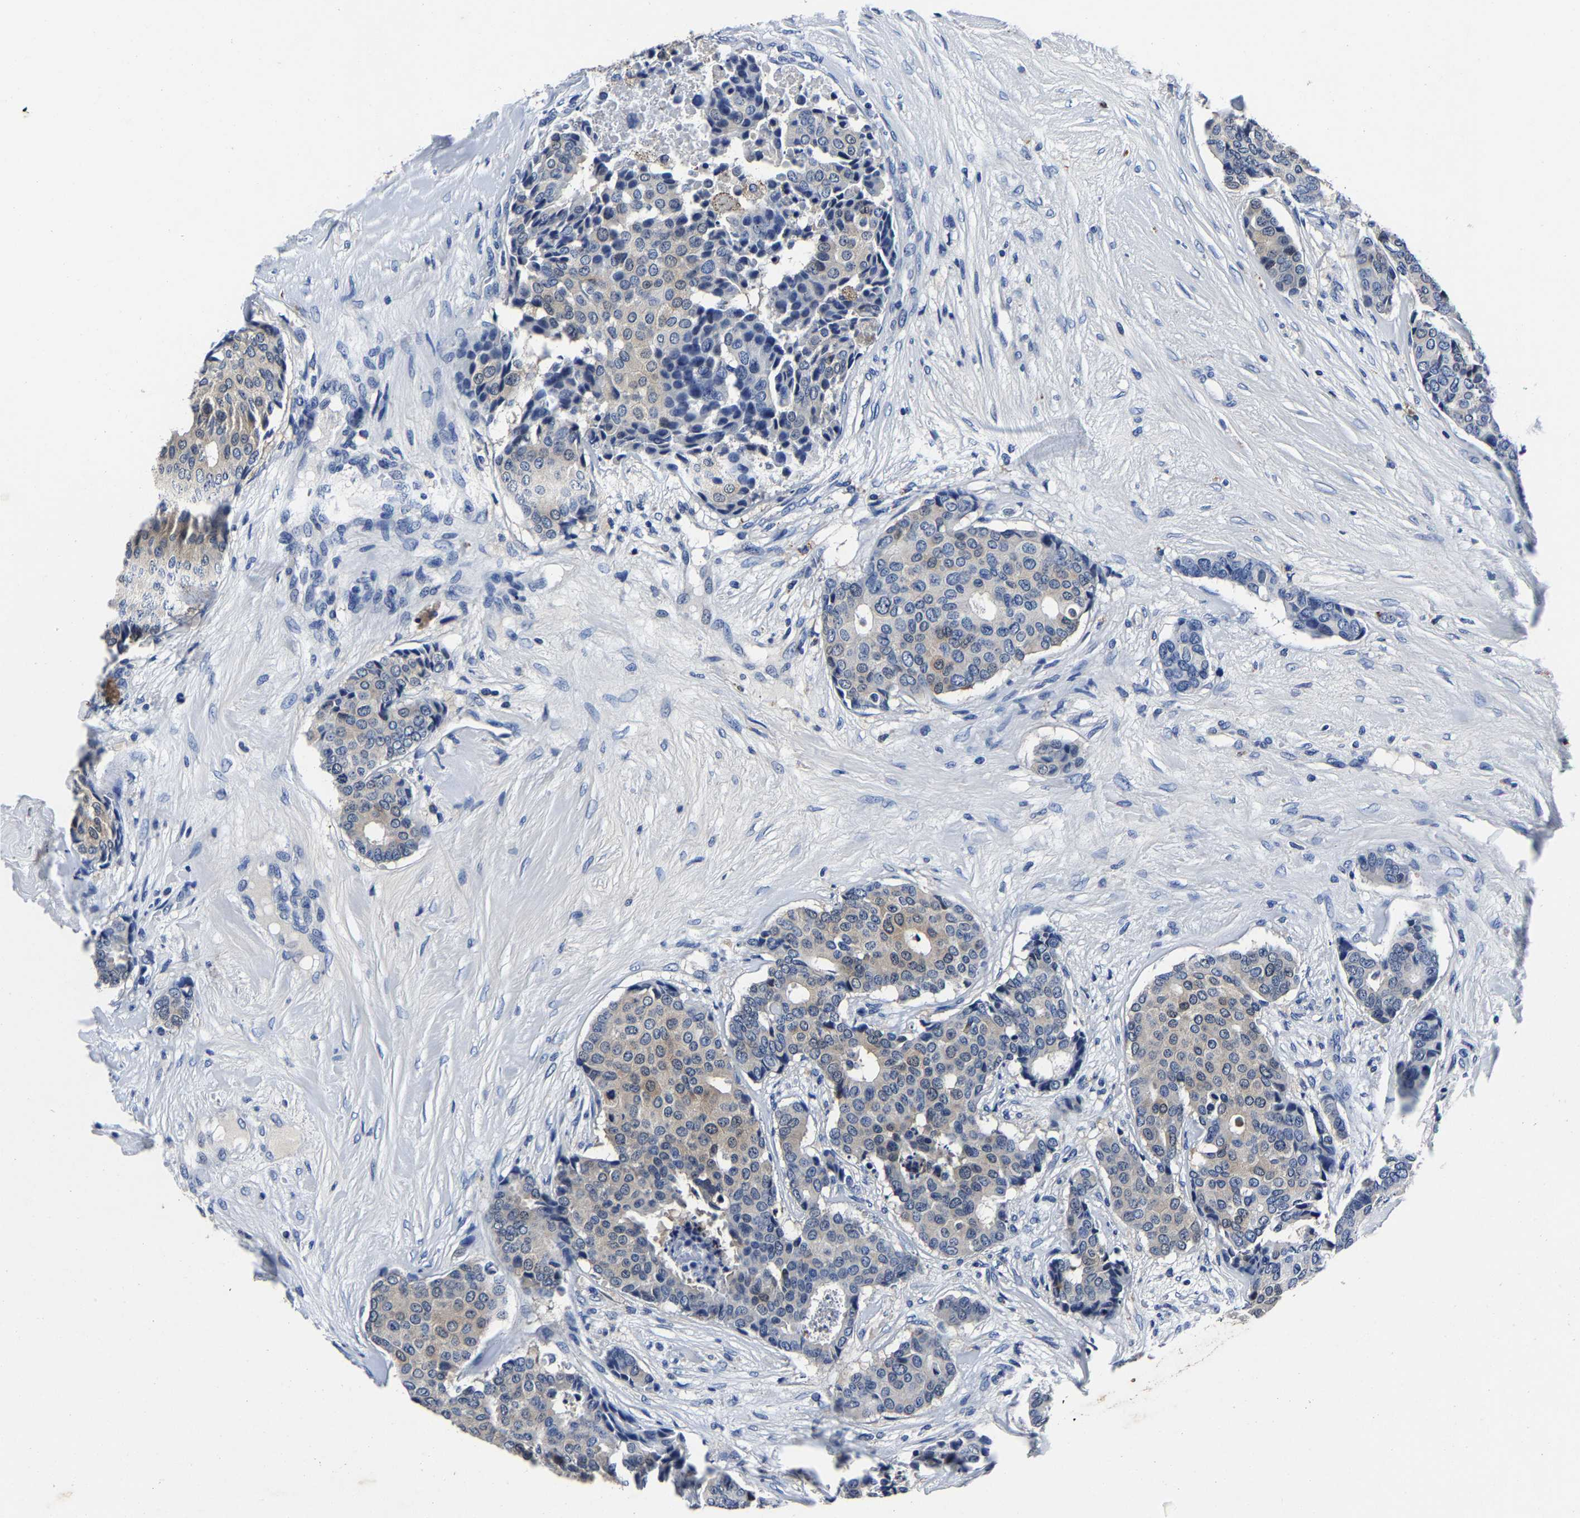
{"staining": {"intensity": "negative", "quantity": "none", "location": "none"}, "tissue": "breast cancer", "cell_type": "Tumor cells", "image_type": "cancer", "snomed": [{"axis": "morphology", "description": "Duct carcinoma"}, {"axis": "topography", "description": "Breast"}], "caption": "High magnification brightfield microscopy of infiltrating ductal carcinoma (breast) stained with DAB (brown) and counterstained with hematoxylin (blue): tumor cells show no significant positivity.", "gene": "PSPH", "patient": {"sex": "female", "age": 75}}